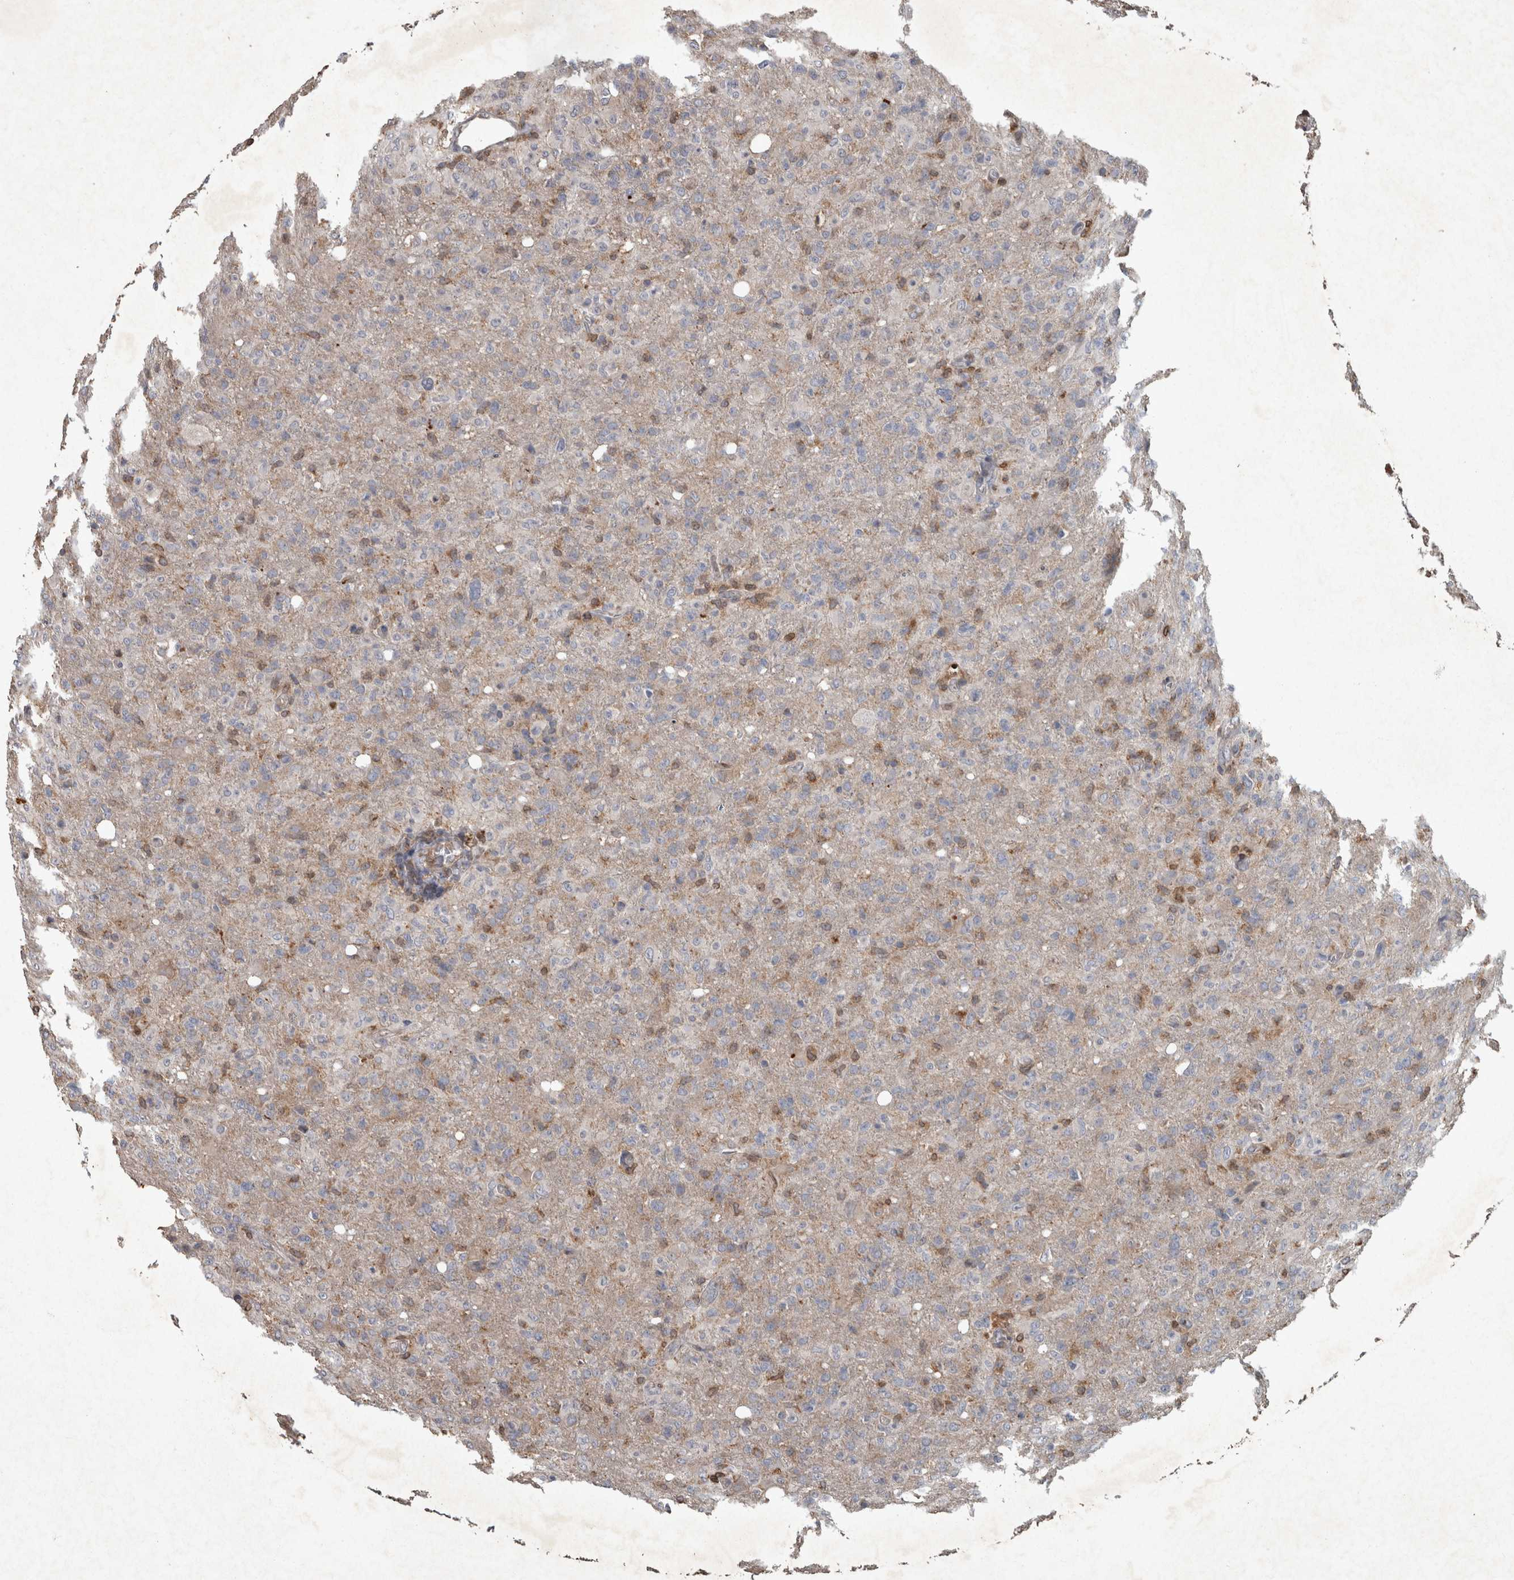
{"staining": {"intensity": "negative", "quantity": "none", "location": "none"}, "tissue": "glioma", "cell_type": "Tumor cells", "image_type": "cancer", "snomed": [{"axis": "morphology", "description": "Glioma, malignant, High grade"}, {"axis": "topography", "description": "Brain"}], "caption": "Immunohistochemical staining of human malignant high-grade glioma displays no significant expression in tumor cells.", "gene": "PPP1R3C", "patient": {"sex": "female", "age": 57}}